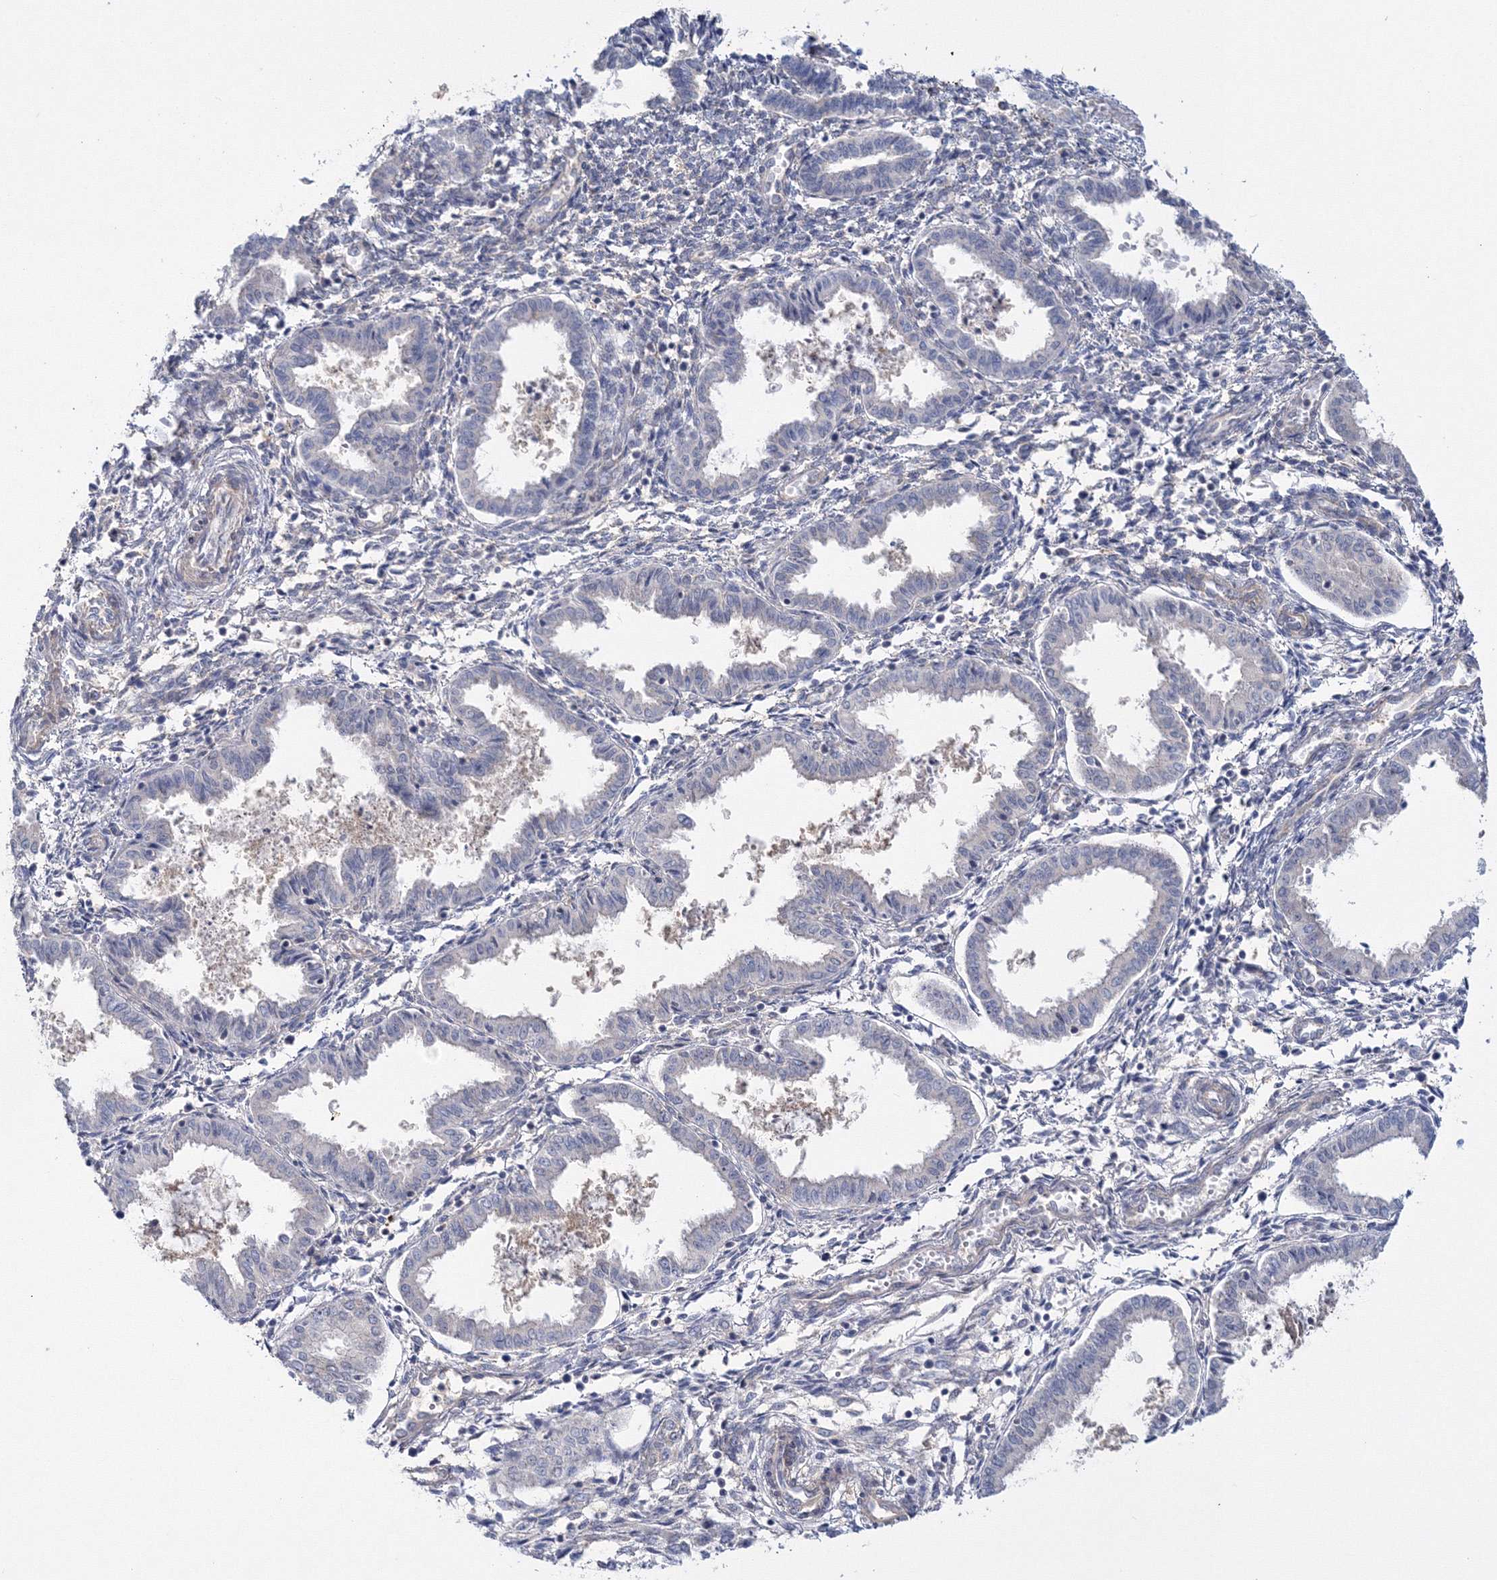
{"staining": {"intensity": "negative", "quantity": "none", "location": "none"}, "tissue": "endometrium", "cell_type": "Cells in endometrial stroma", "image_type": "normal", "snomed": [{"axis": "morphology", "description": "Normal tissue, NOS"}, {"axis": "topography", "description": "Endometrium"}], "caption": "Image shows no protein positivity in cells in endometrial stroma of normal endometrium. (DAB IHC visualized using brightfield microscopy, high magnification).", "gene": "IPMK", "patient": {"sex": "female", "age": 33}}